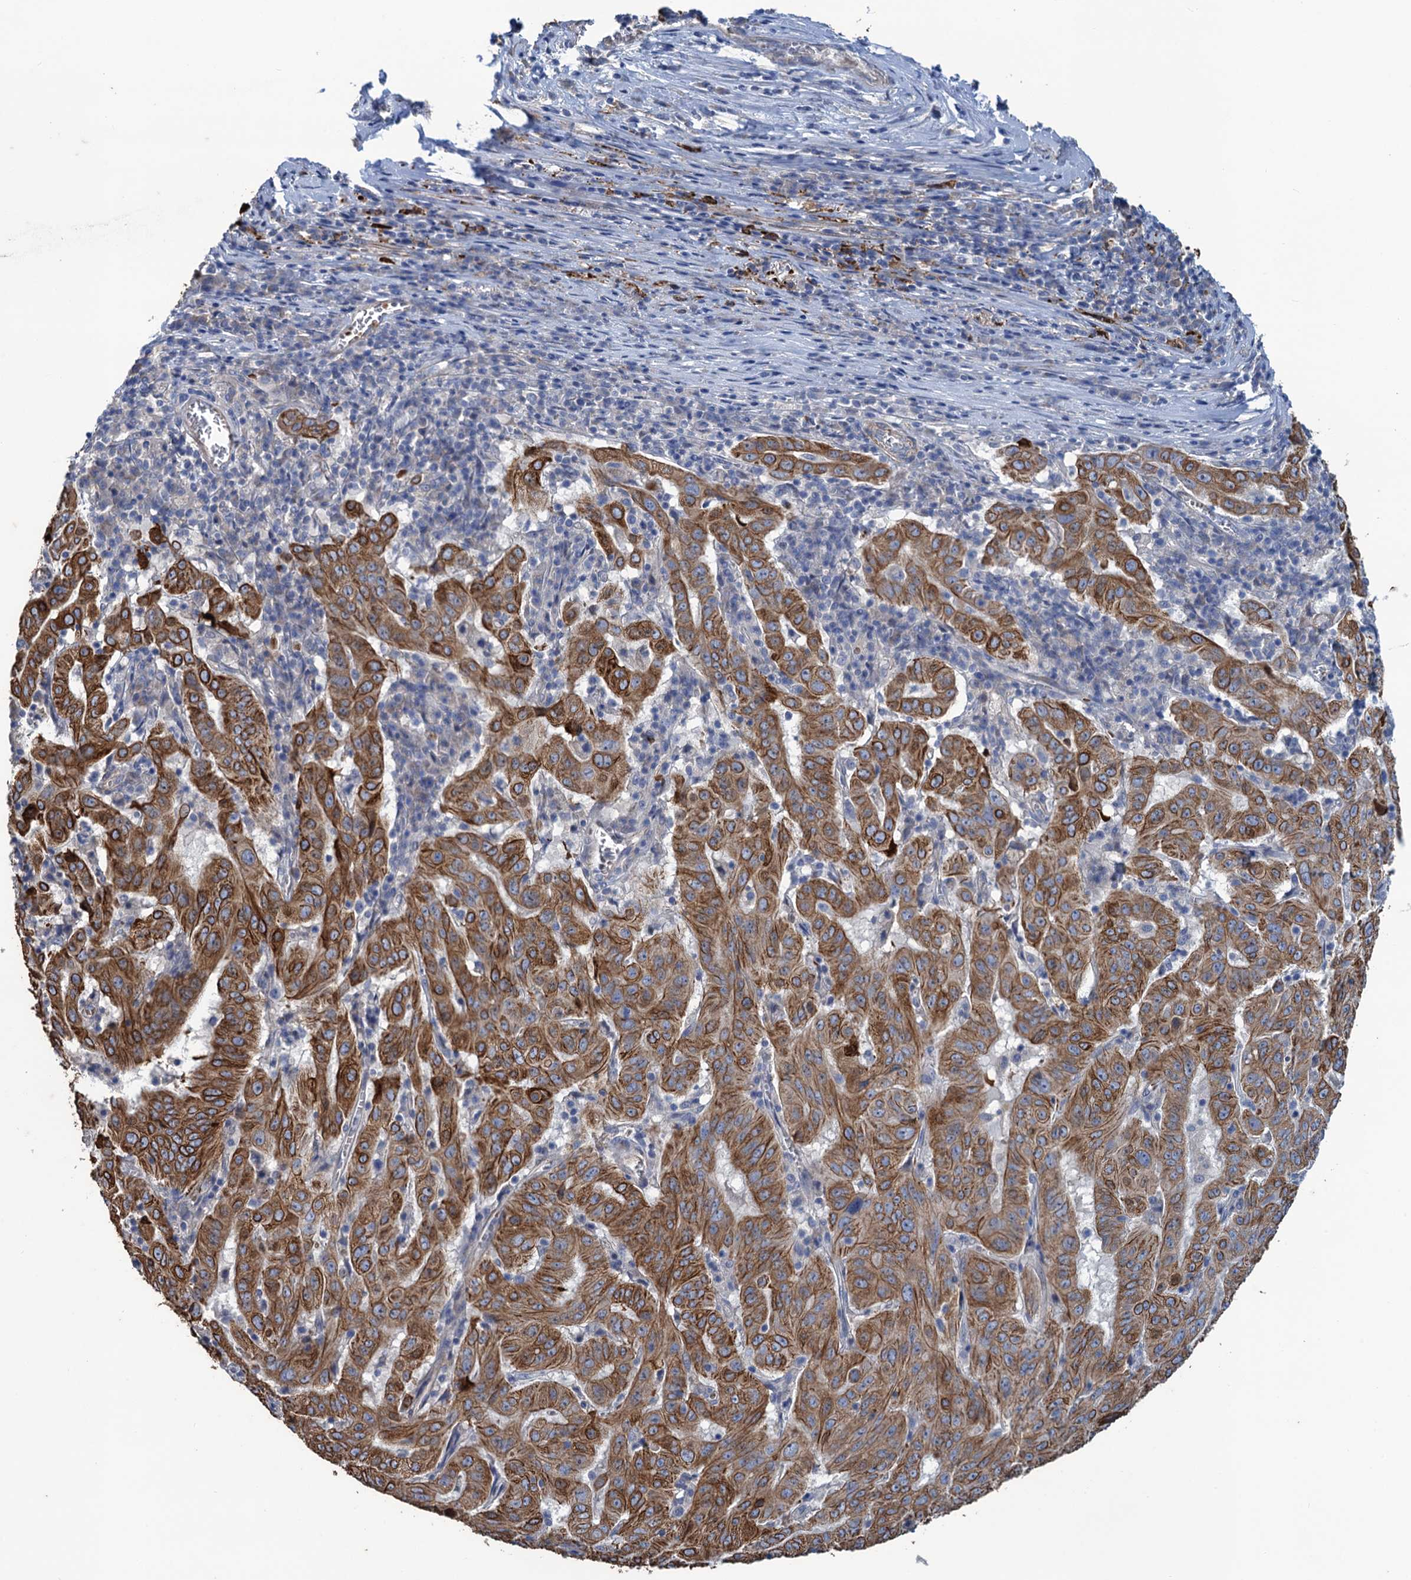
{"staining": {"intensity": "strong", "quantity": ">75%", "location": "cytoplasmic/membranous"}, "tissue": "pancreatic cancer", "cell_type": "Tumor cells", "image_type": "cancer", "snomed": [{"axis": "morphology", "description": "Adenocarcinoma, NOS"}, {"axis": "topography", "description": "Pancreas"}], "caption": "Tumor cells exhibit high levels of strong cytoplasmic/membranous expression in about >75% of cells in human adenocarcinoma (pancreatic). The protein is stained brown, and the nuclei are stained in blue (DAB (3,3'-diaminobenzidine) IHC with brightfield microscopy, high magnification).", "gene": "SMCO3", "patient": {"sex": "male", "age": 63}}